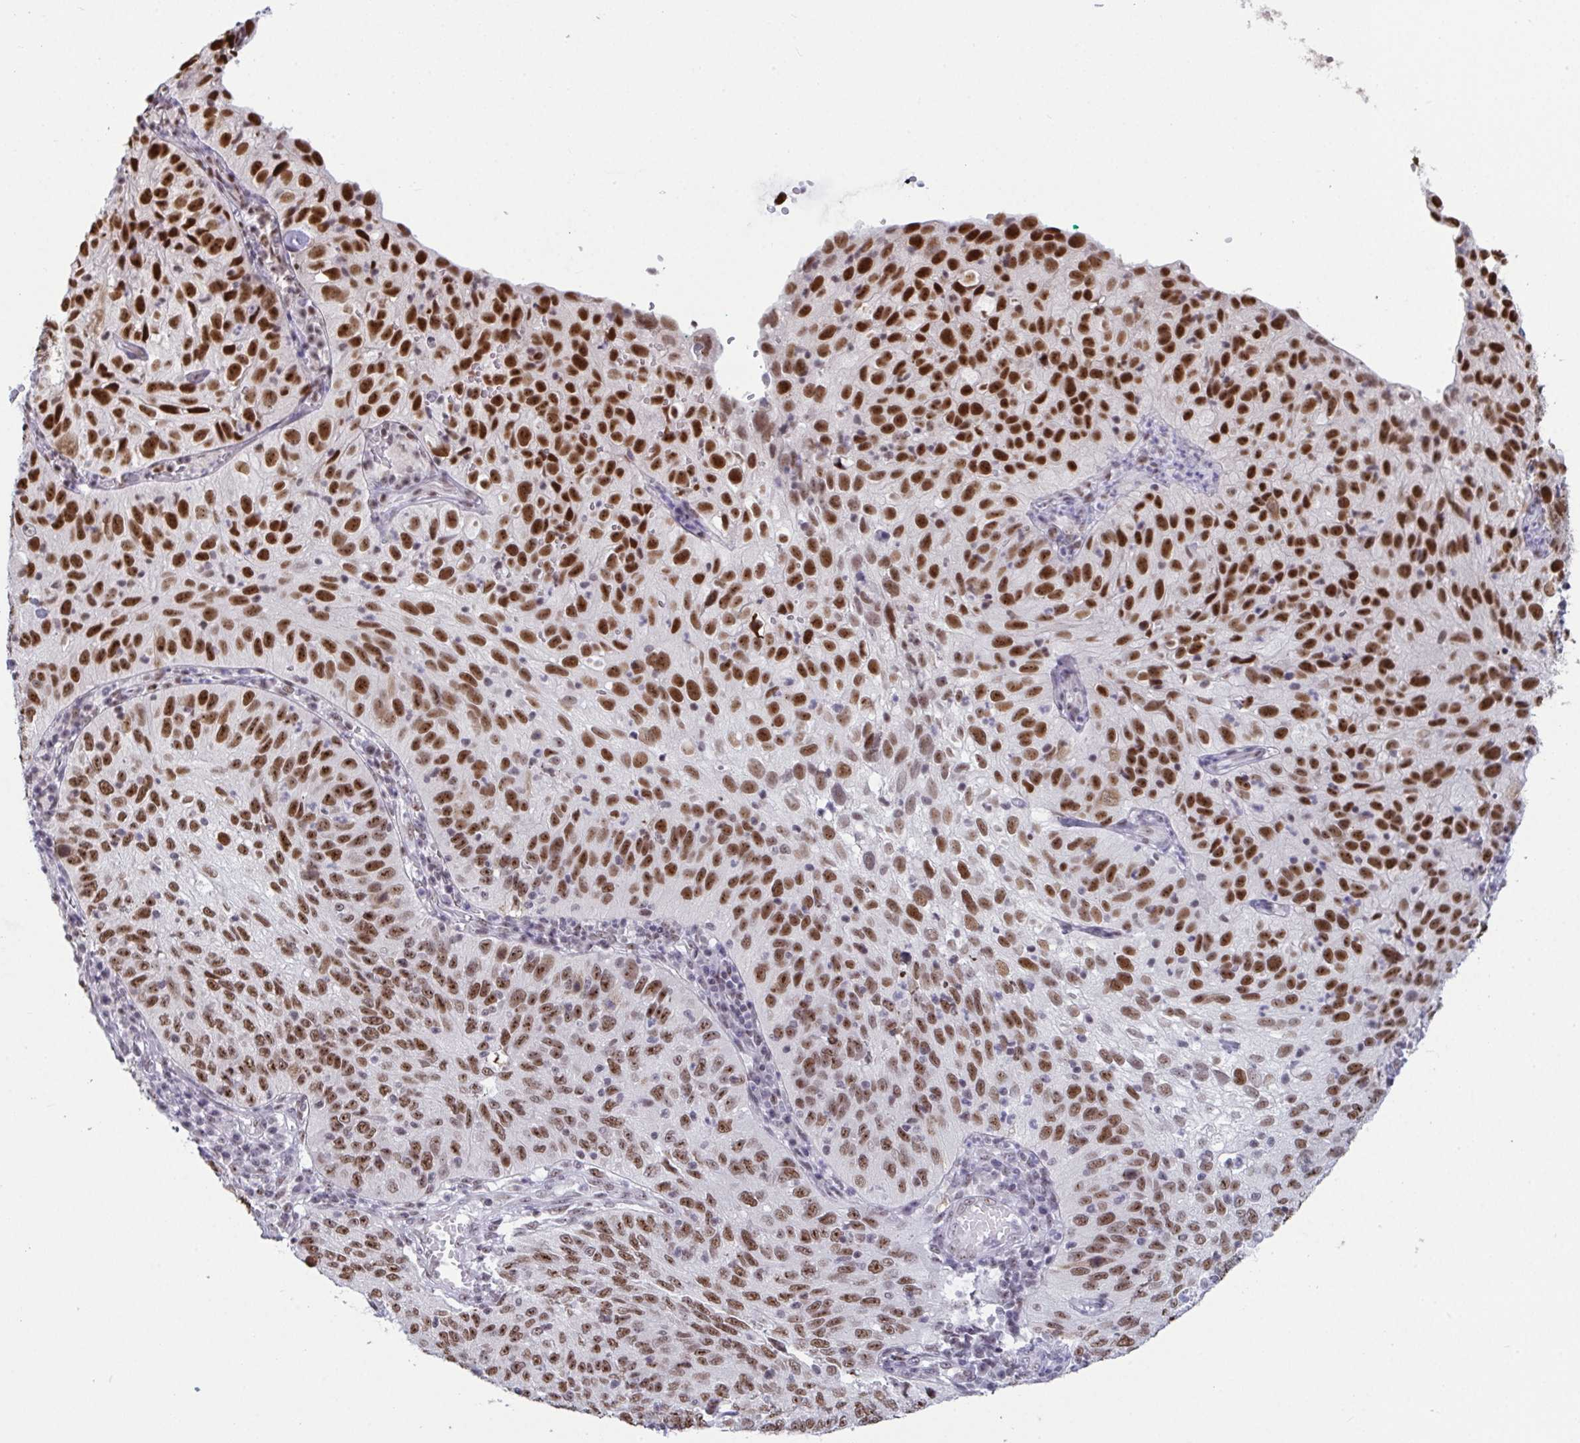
{"staining": {"intensity": "strong", "quantity": ">75%", "location": "nuclear"}, "tissue": "cervical cancer", "cell_type": "Tumor cells", "image_type": "cancer", "snomed": [{"axis": "morphology", "description": "Squamous cell carcinoma, NOS"}, {"axis": "topography", "description": "Cervix"}], "caption": "This is a photomicrograph of immunohistochemistry staining of squamous cell carcinoma (cervical), which shows strong staining in the nuclear of tumor cells.", "gene": "SUPT16H", "patient": {"sex": "female", "age": 52}}